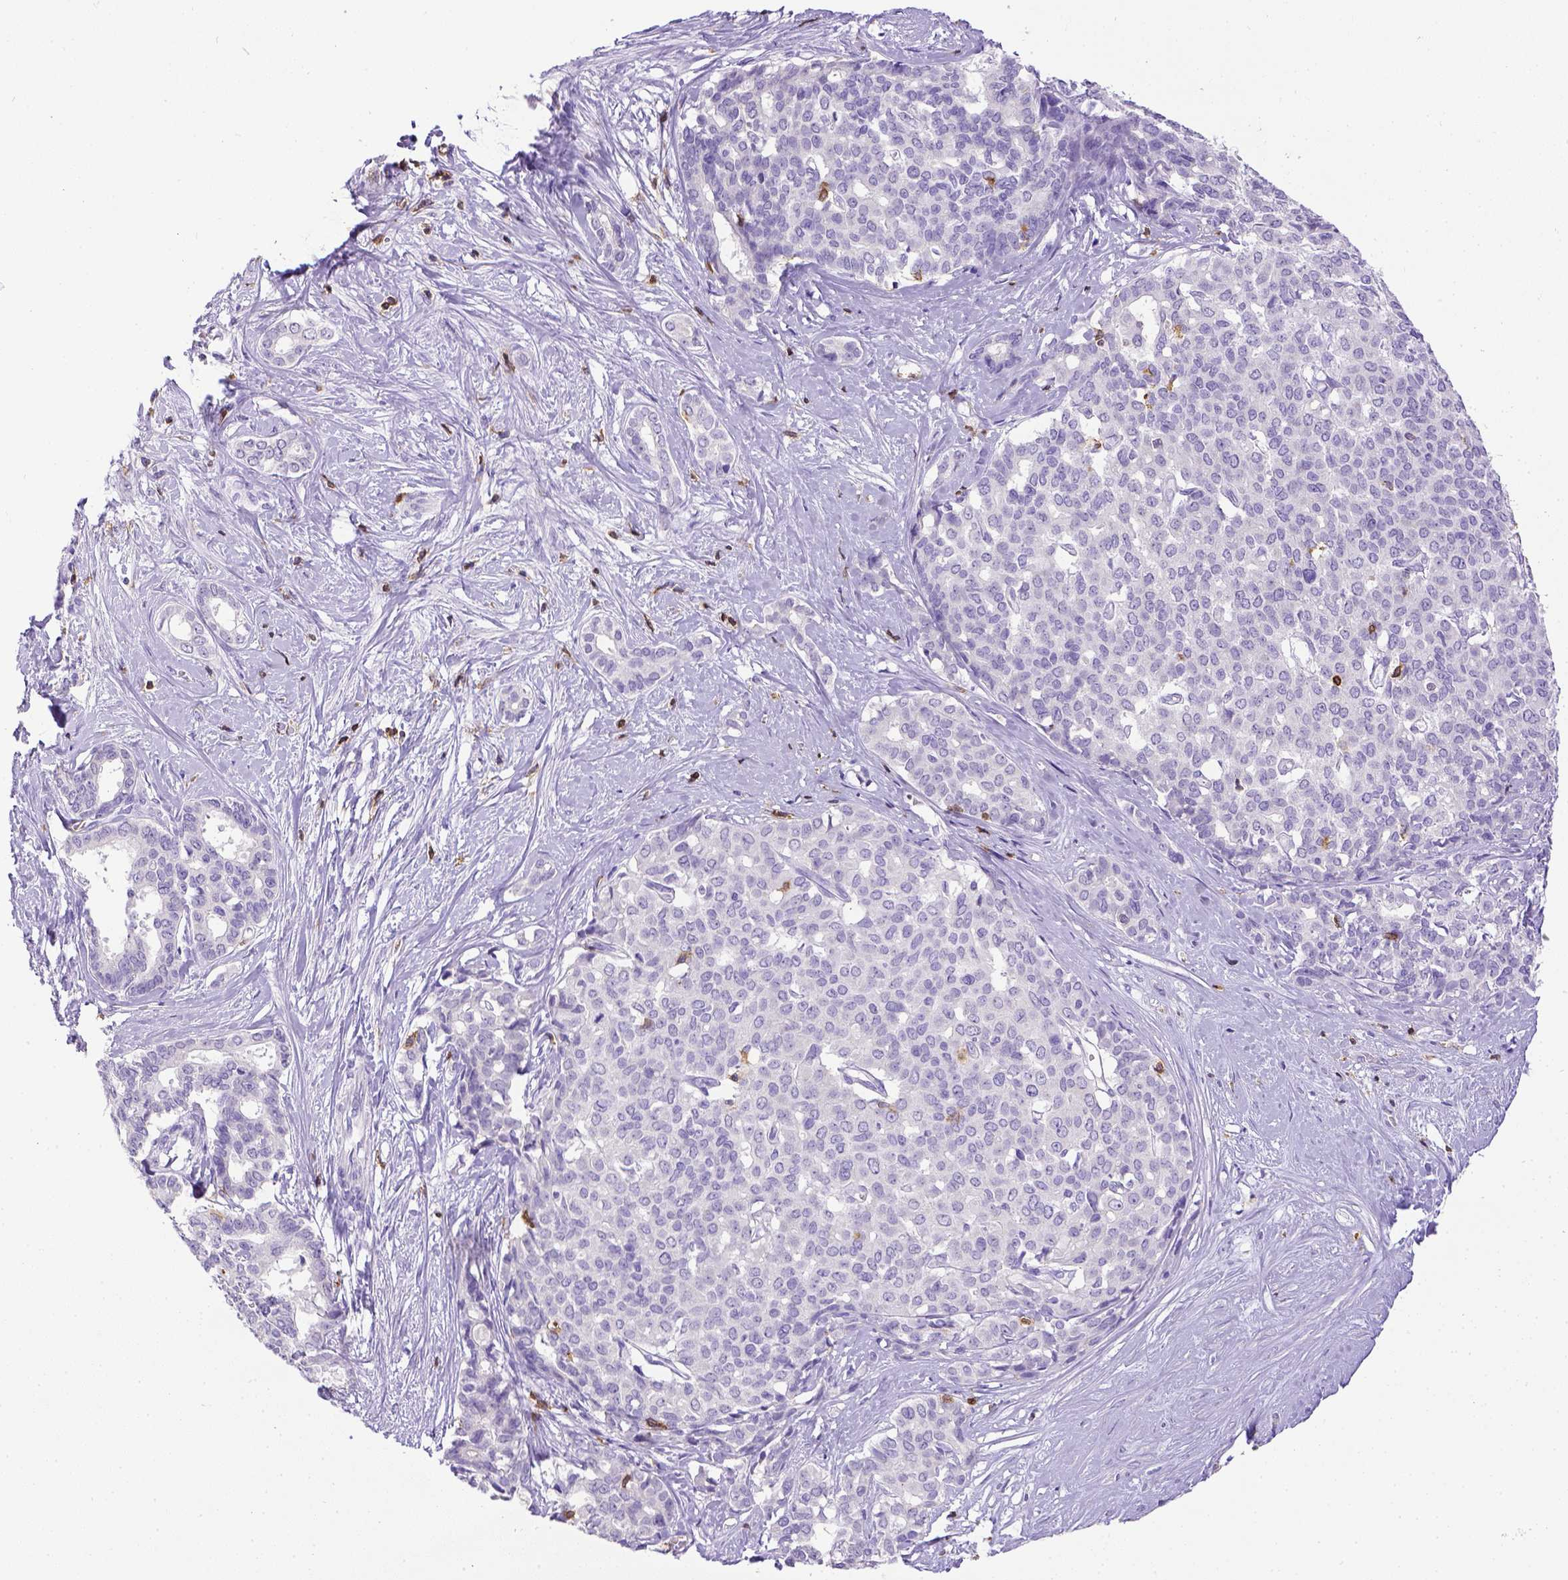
{"staining": {"intensity": "negative", "quantity": "none", "location": "none"}, "tissue": "liver cancer", "cell_type": "Tumor cells", "image_type": "cancer", "snomed": [{"axis": "morphology", "description": "Cholangiocarcinoma"}, {"axis": "topography", "description": "Liver"}], "caption": "Tumor cells show no significant protein staining in liver cholangiocarcinoma. (DAB (3,3'-diaminobenzidine) immunohistochemistry (IHC) with hematoxylin counter stain).", "gene": "CD3E", "patient": {"sex": "female", "age": 47}}